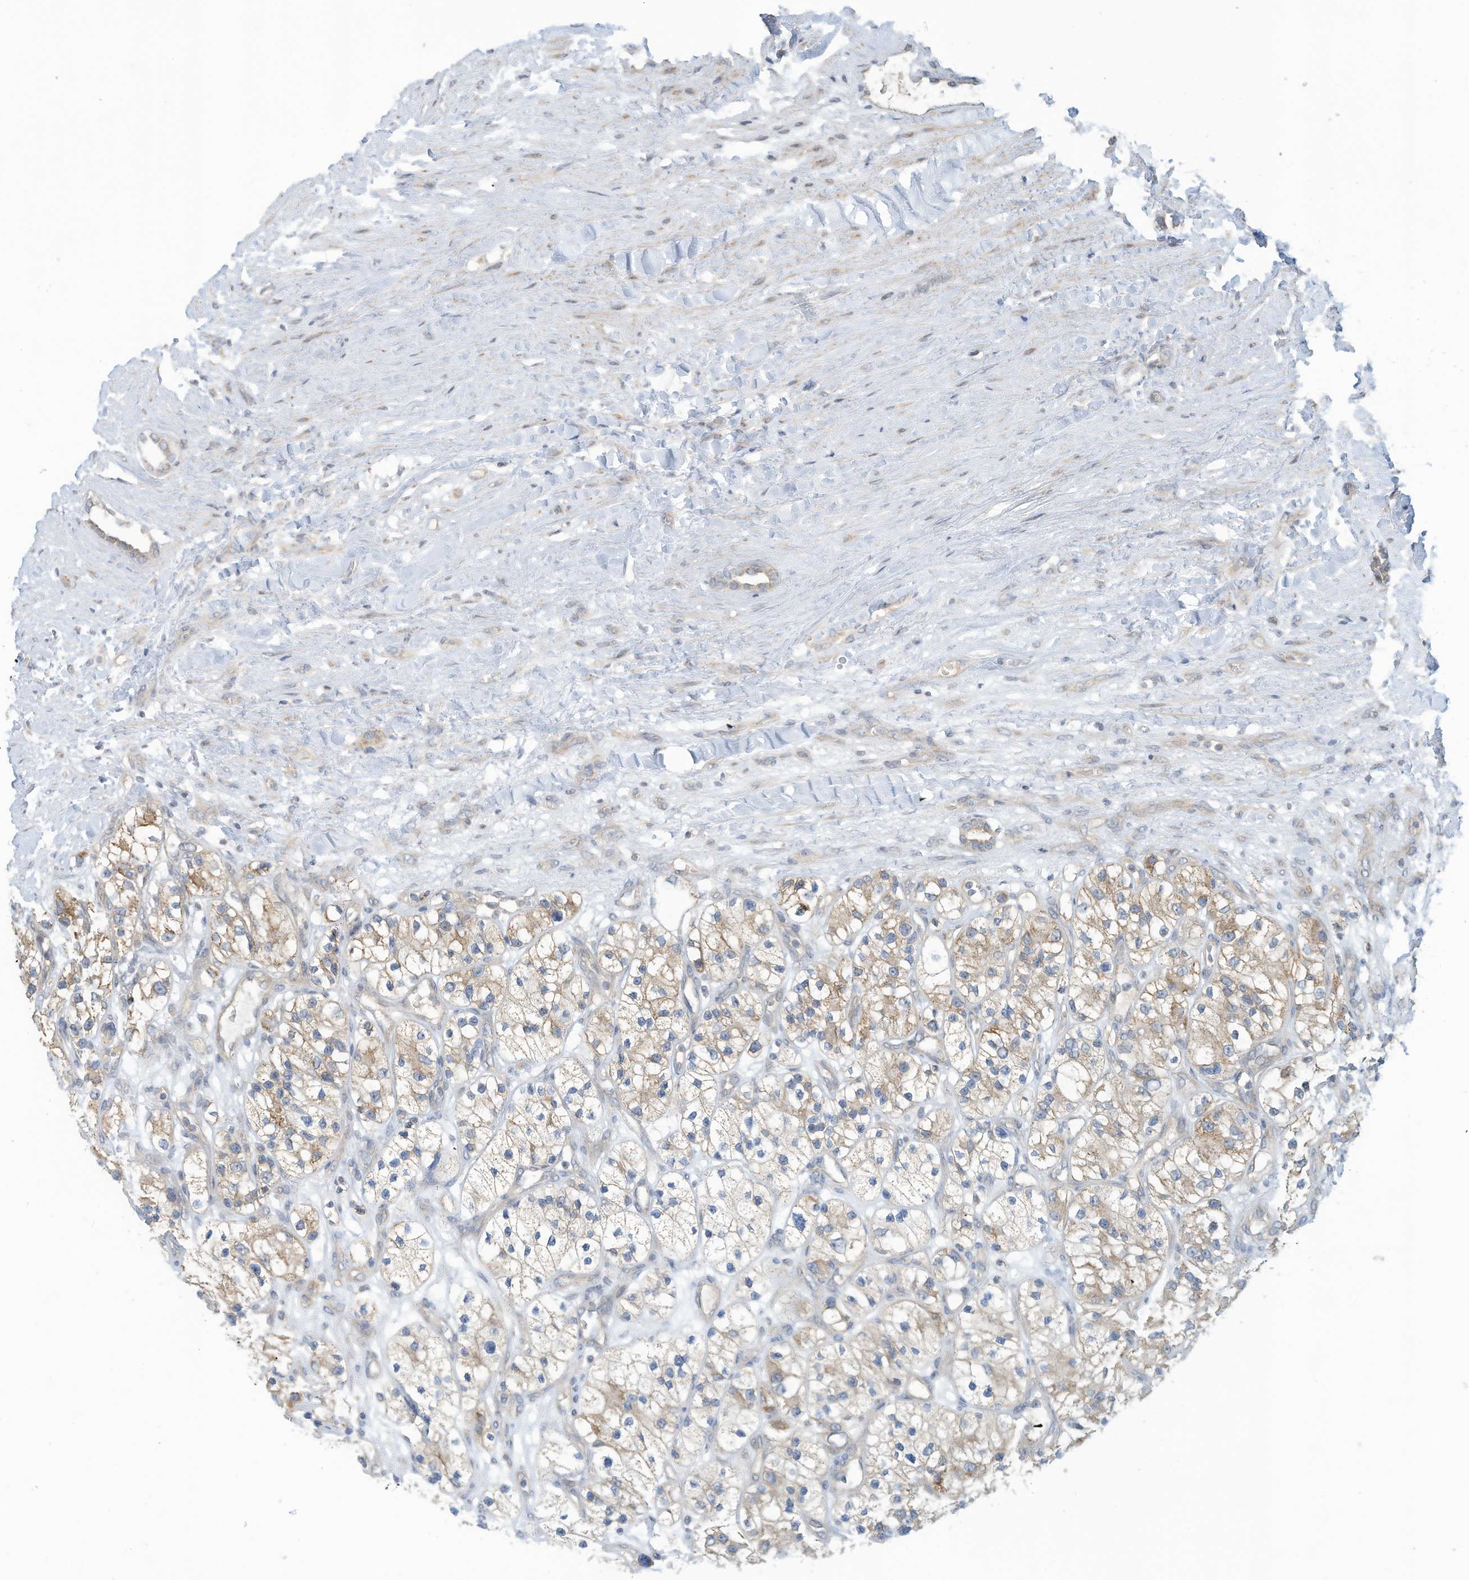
{"staining": {"intensity": "weak", "quantity": "25%-75%", "location": "cytoplasmic/membranous"}, "tissue": "renal cancer", "cell_type": "Tumor cells", "image_type": "cancer", "snomed": [{"axis": "morphology", "description": "Adenocarcinoma, NOS"}, {"axis": "topography", "description": "Kidney"}], "caption": "The micrograph displays a brown stain indicating the presence of a protein in the cytoplasmic/membranous of tumor cells in adenocarcinoma (renal). (DAB (3,3'-diaminobenzidine) IHC, brown staining for protein, blue staining for nuclei).", "gene": "SCGB1D2", "patient": {"sex": "female", "age": 57}}